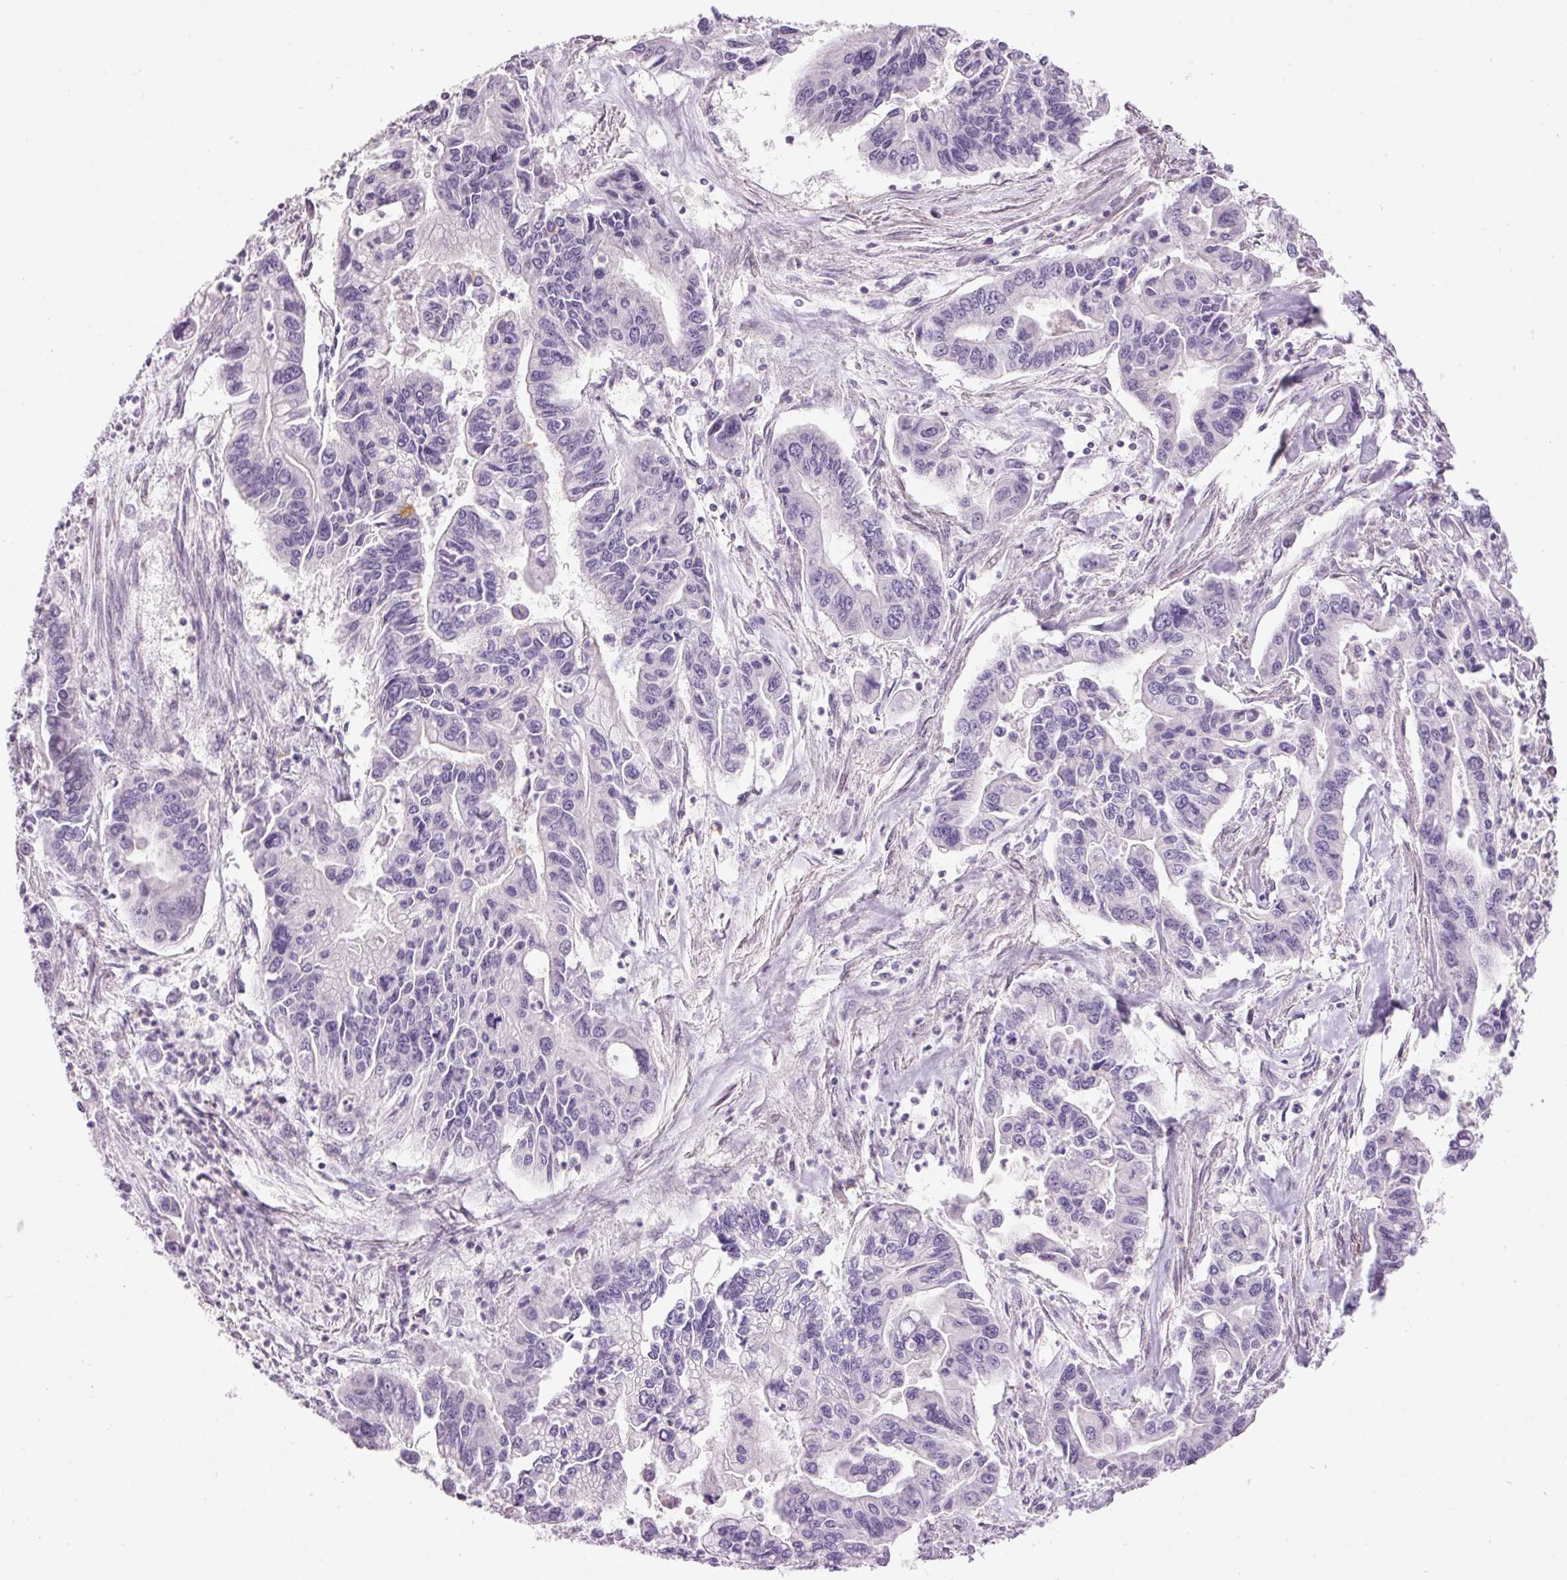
{"staining": {"intensity": "negative", "quantity": "none", "location": "none"}, "tissue": "pancreatic cancer", "cell_type": "Tumor cells", "image_type": "cancer", "snomed": [{"axis": "morphology", "description": "Adenocarcinoma, NOS"}, {"axis": "topography", "description": "Pancreas"}], "caption": "Tumor cells show no significant positivity in pancreatic cancer.", "gene": "DOK6", "patient": {"sex": "male", "age": 62}}